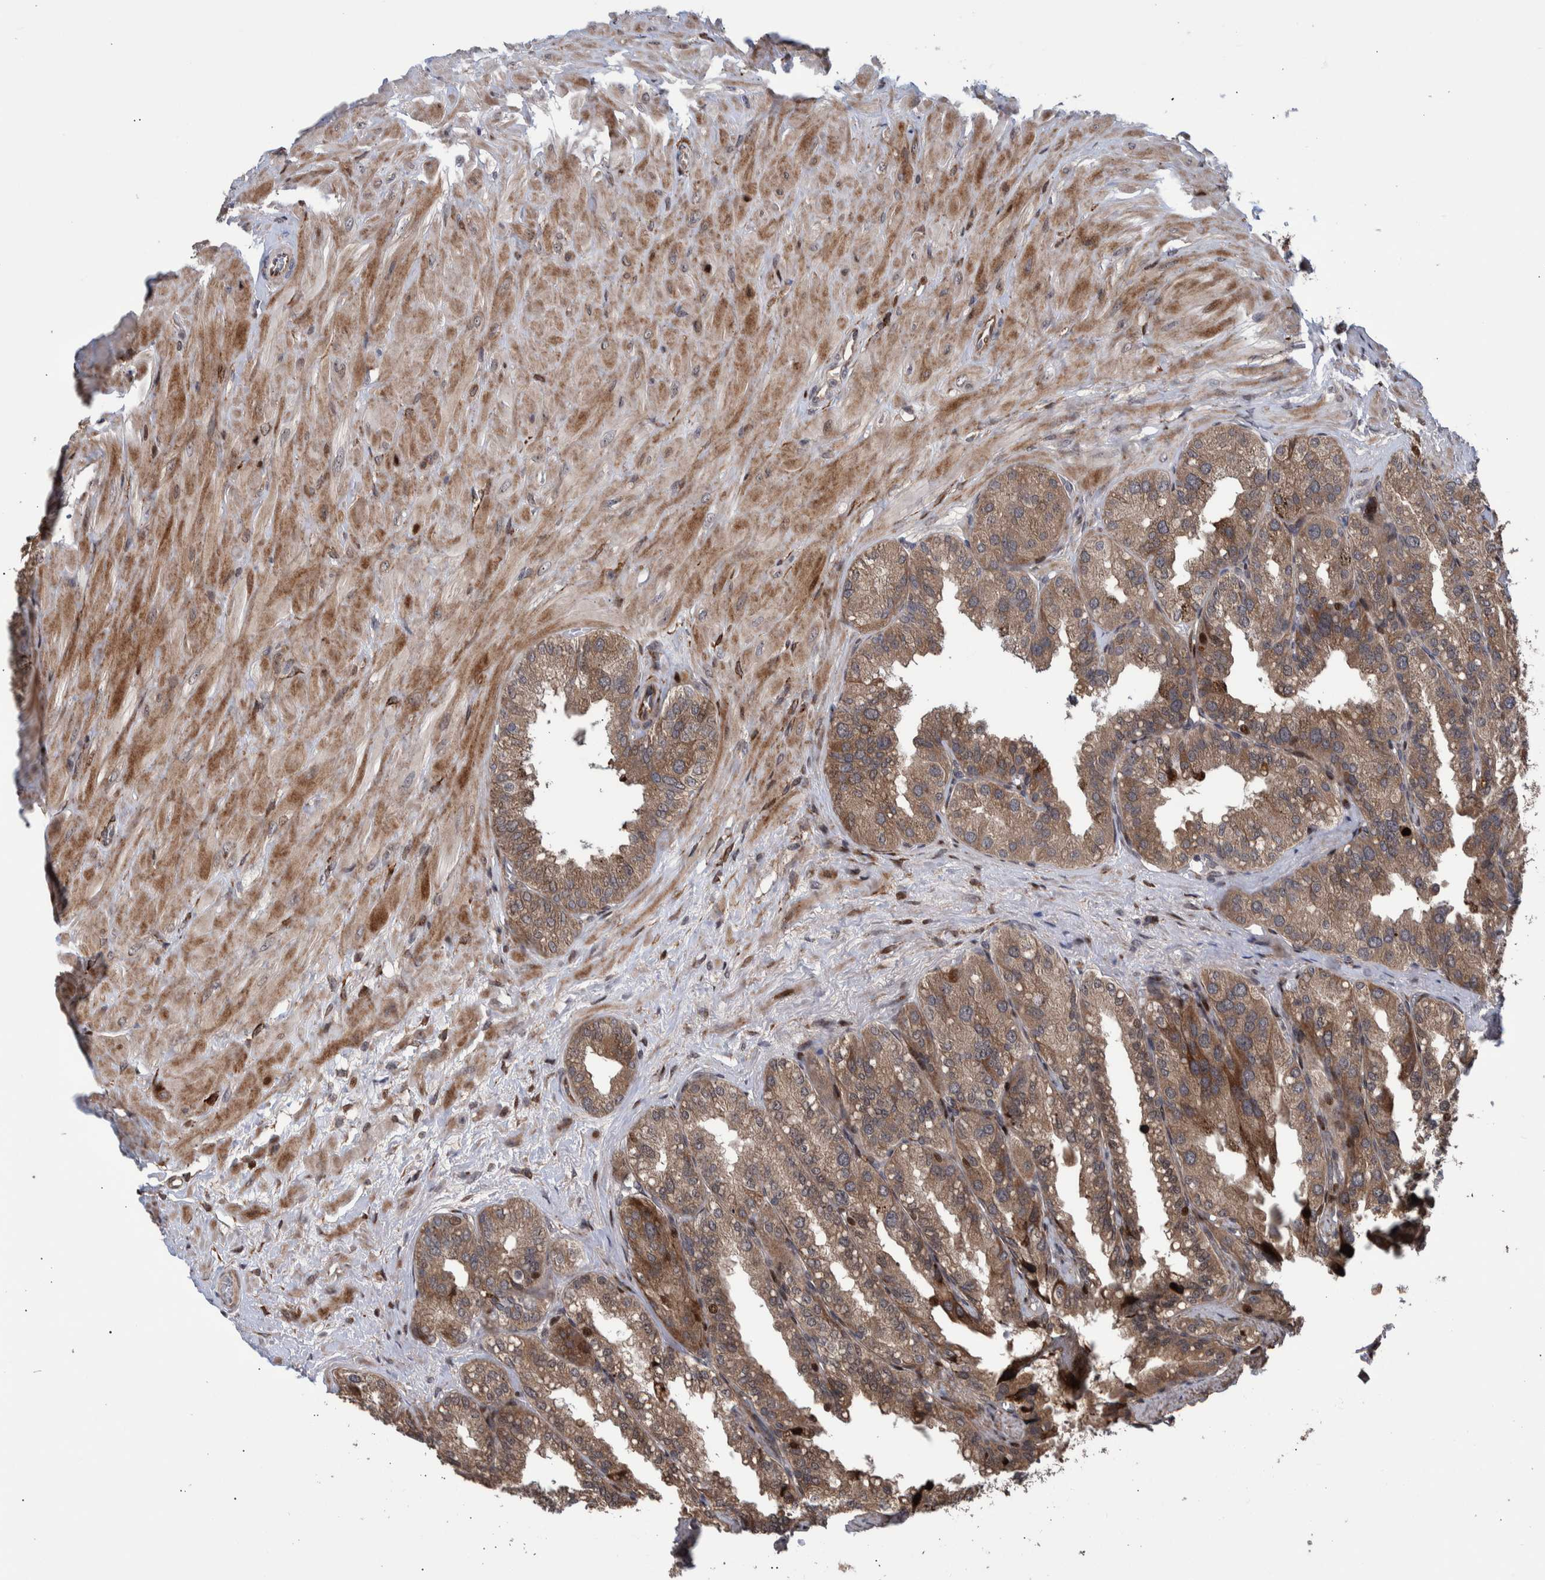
{"staining": {"intensity": "moderate", "quantity": ">75%", "location": "cytoplasmic/membranous"}, "tissue": "seminal vesicle", "cell_type": "Glandular cells", "image_type": "normal", "snomed": [{"axis": "morphology", "description": "Normal tissue, NOS"}, {"axis": "topography", "description": "Prostate"}, {"axis": "topography", "description": "Seminal veicle"}], "caption": "IHC (DAB) staining of benign human seminal vesicle displays moderate cytoplasmic/membranous protein staining in approximately >75% of glandular cells.", "gene": "SHISA6", "patient": {"sex": "male", "age": 51}}